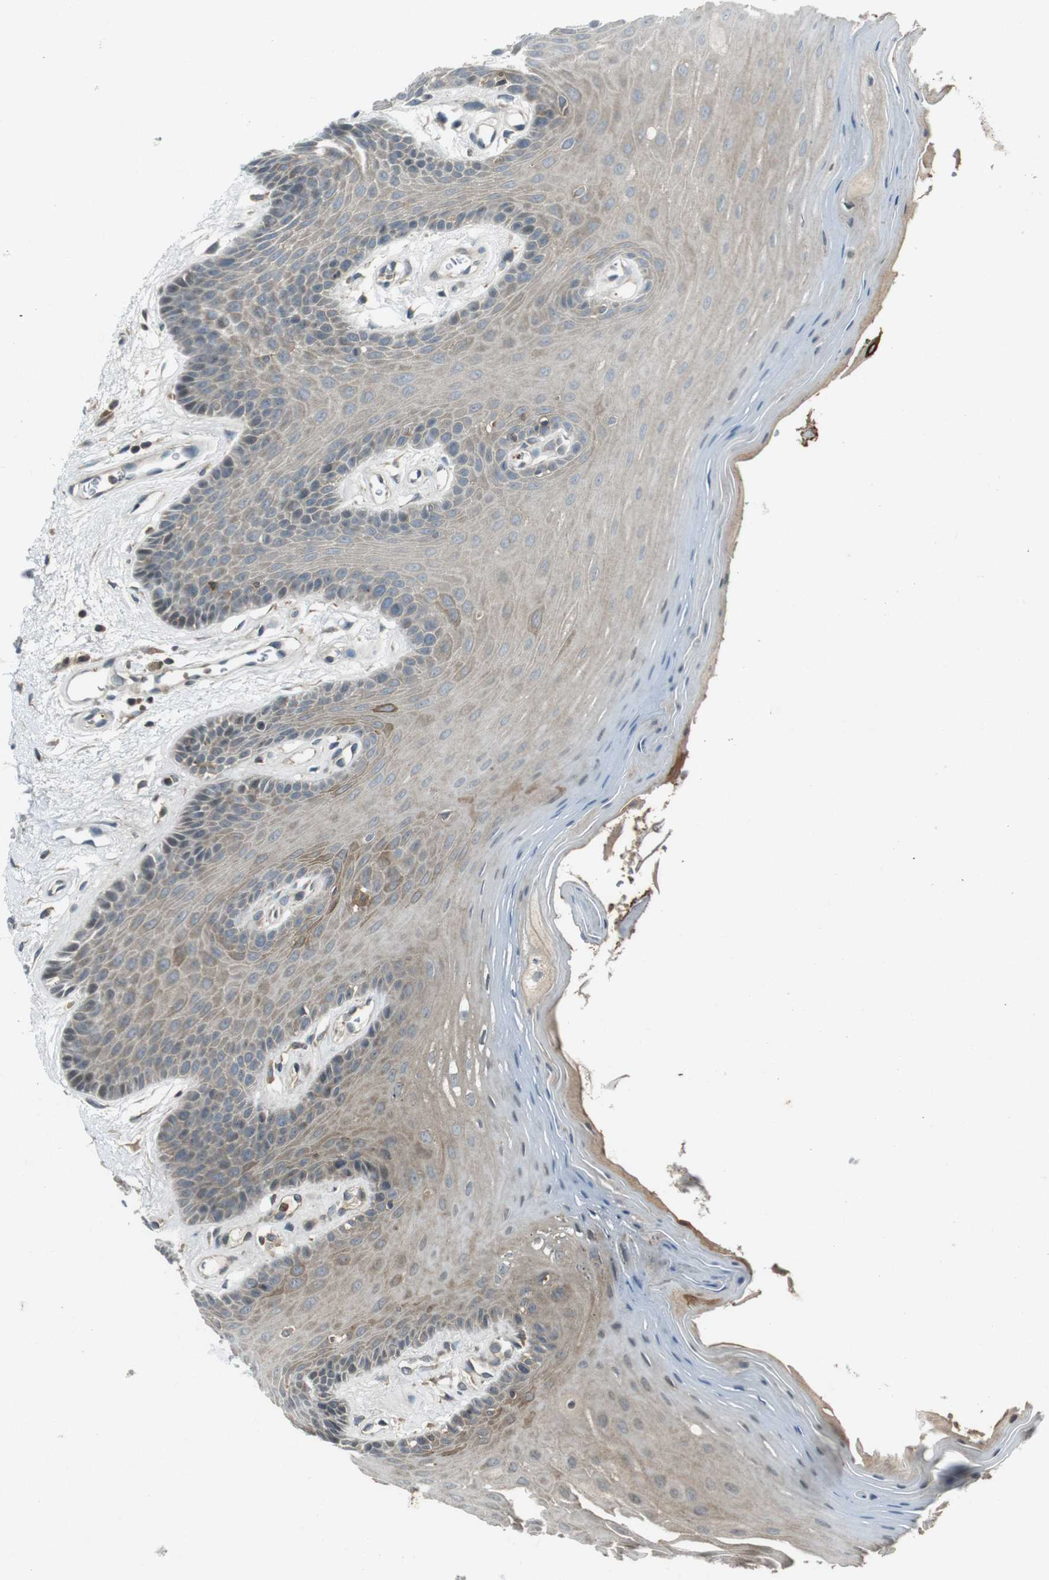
{"staining": {"intensity": "weak", "quantity": "25%-75%", "location": "cytoplasmic/membranous"}, "tissue": "oral mucosa", "cell_type": "Squamous epithelial cells", "image_type": "normal", "snomed": [{"axis": "morphology", "description": "Normal tissue, NOS"}, {"axis": "morphology", "description": "Squamous cell carcinoma, NOS"}, {"axis": "topography", "description": "Skeletal muscle"}, {"axis": "topography", "description": "Adipose tissue"}, {"axis": "topography", "description": "Vascular tissue"}, {"axis": "topography", "description": "Oral tissue"}, {"axis": "topography", "description": "Peripheral nerve tissue"}, {"axis": "topography", "description": "Head-Neck"}], "caption": "IHC of unremarkable human oral mucosa reveals low levels of weak cytoplasmic/membranous positivity in approximately 25%-75% of squamous epithelial cells.", "gene": "ZYX", "patient": {"sex": "male", "age": 71}}